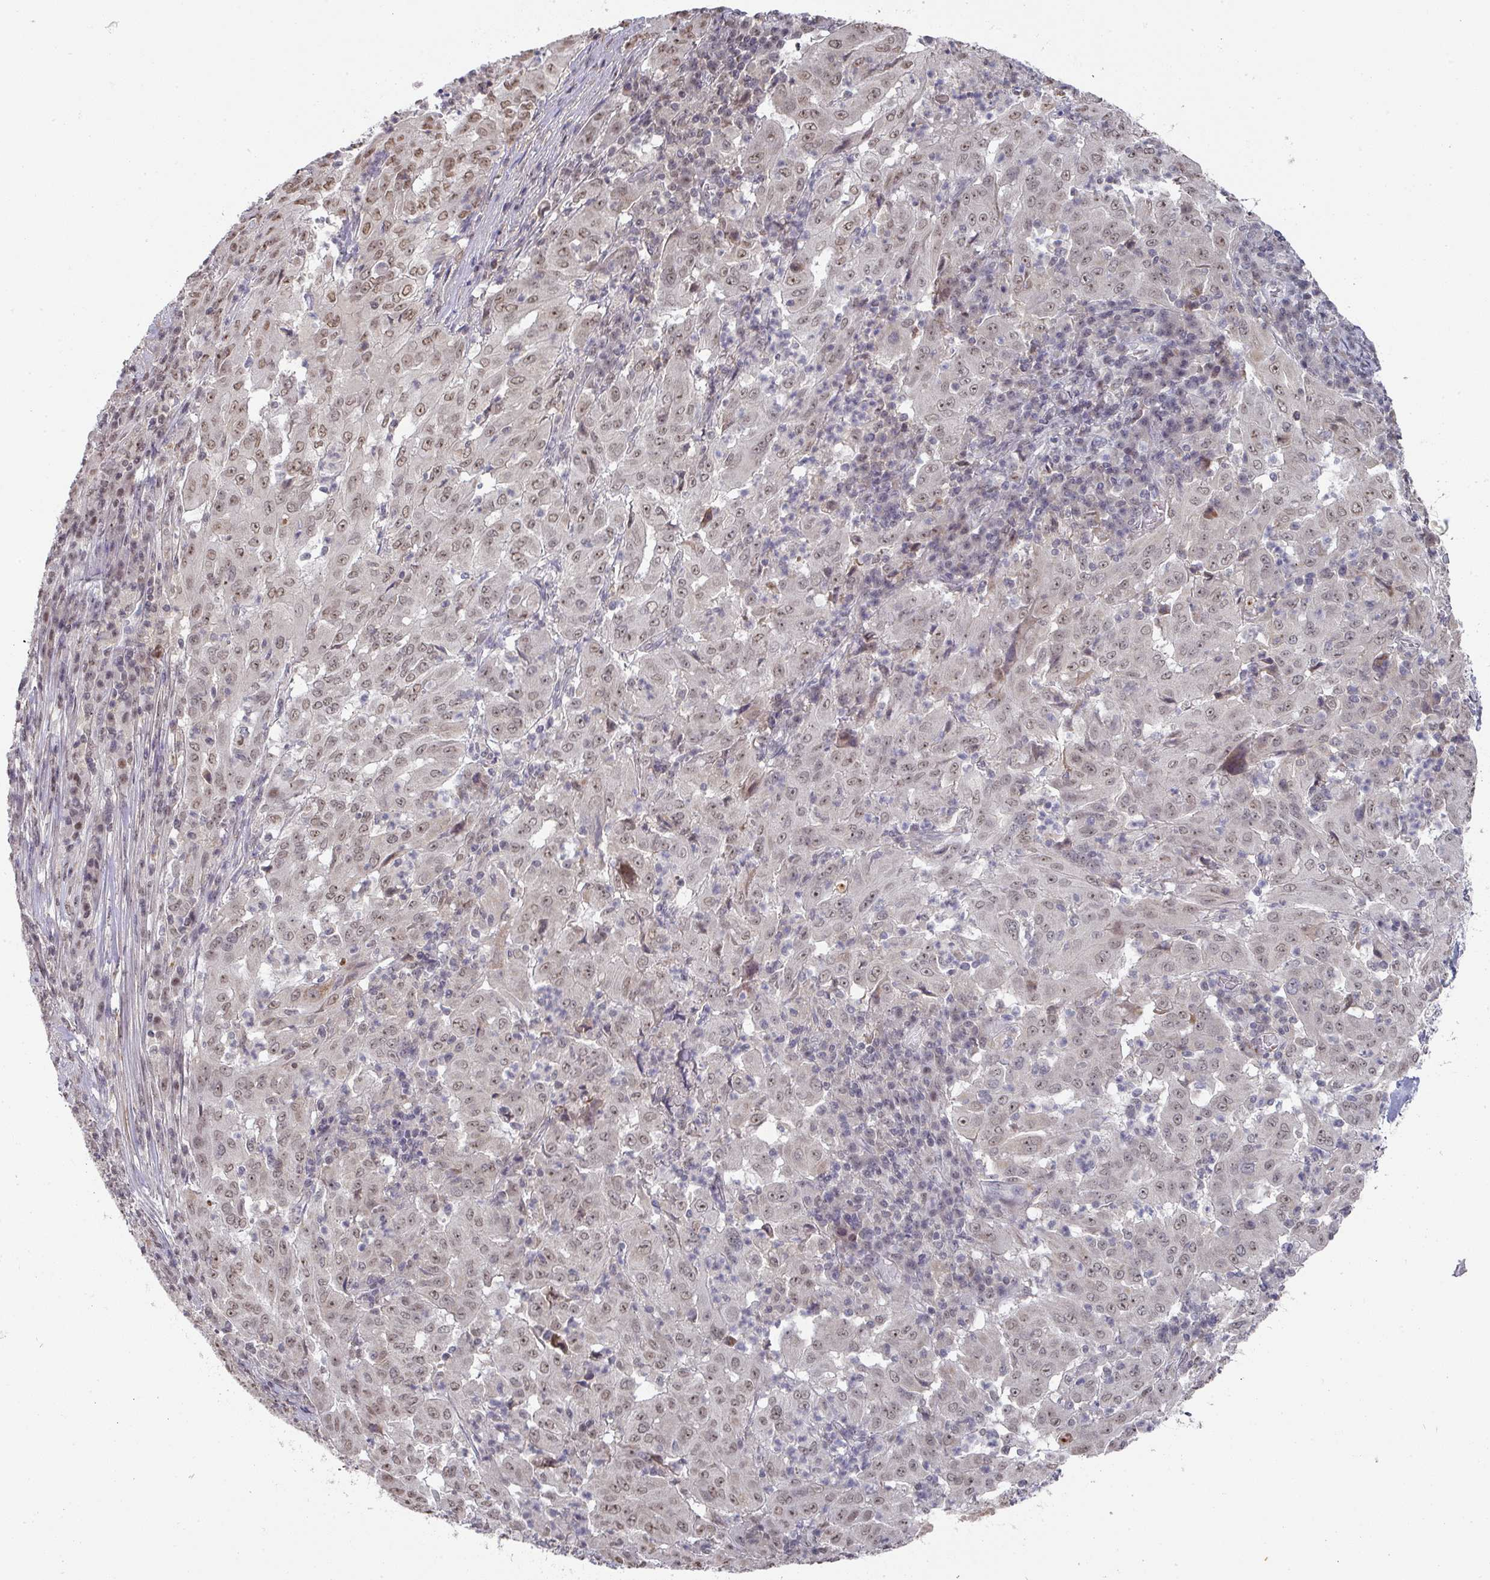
{"staining": {"intensity": "weak", "quantity": ">75%", "location": "nuclear"}, "tissue": "pancreatic cancer", "cell_type": "Tumor cells", "image_type": "cancer", "snomed": [{"axis": "morphology", "description": "Adenocarcinoma, NOS"}, {"axis": "topography", "description": "Pancreas"}], "caption": "Weak nuclear staining is present in about >75% of tumor cells in pancreatic cancer (adenocarcinoma). Nuclei are stained in blue.", "gene": "ZNF654", "patient": {"sex": "male", "age": 63}}